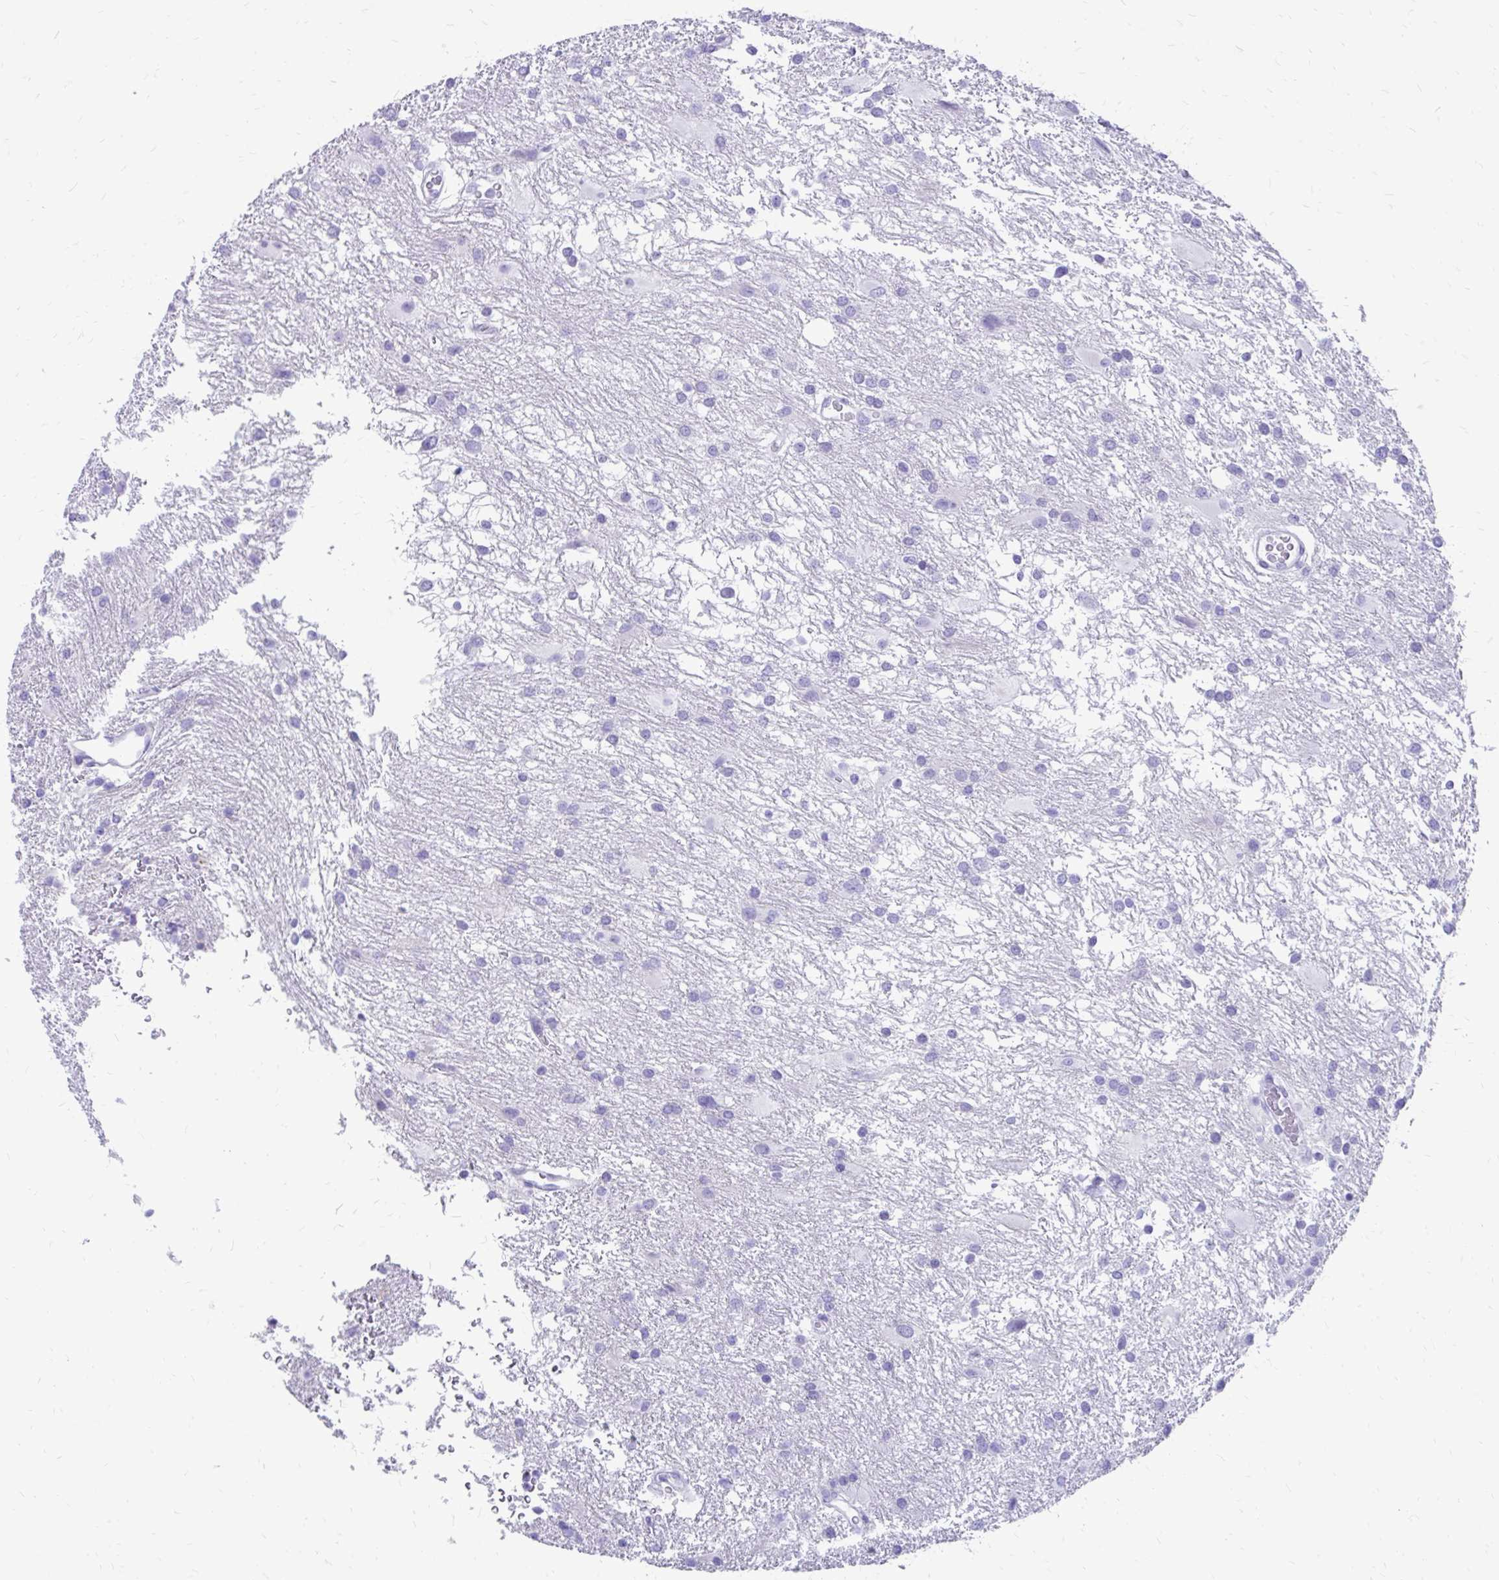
{"staining": {"intensity": "negative", "quantity": "none", "location": "none"}, "tissue": "glioma", "cell_type": "Tumor cells", "image_type": "cancer", "snomed": [{"axis": "morphology", "description": "Glioma, malignant, High grade"}, {"axis": "topography", "description": "Brain"}], "caption": "The IHC photomicrograph has no significant positivity in tumor cells of high-grade glioma (malignant) tissue.", "gene": "SATL1", "patient": {"sex": "male", "age": 53}}